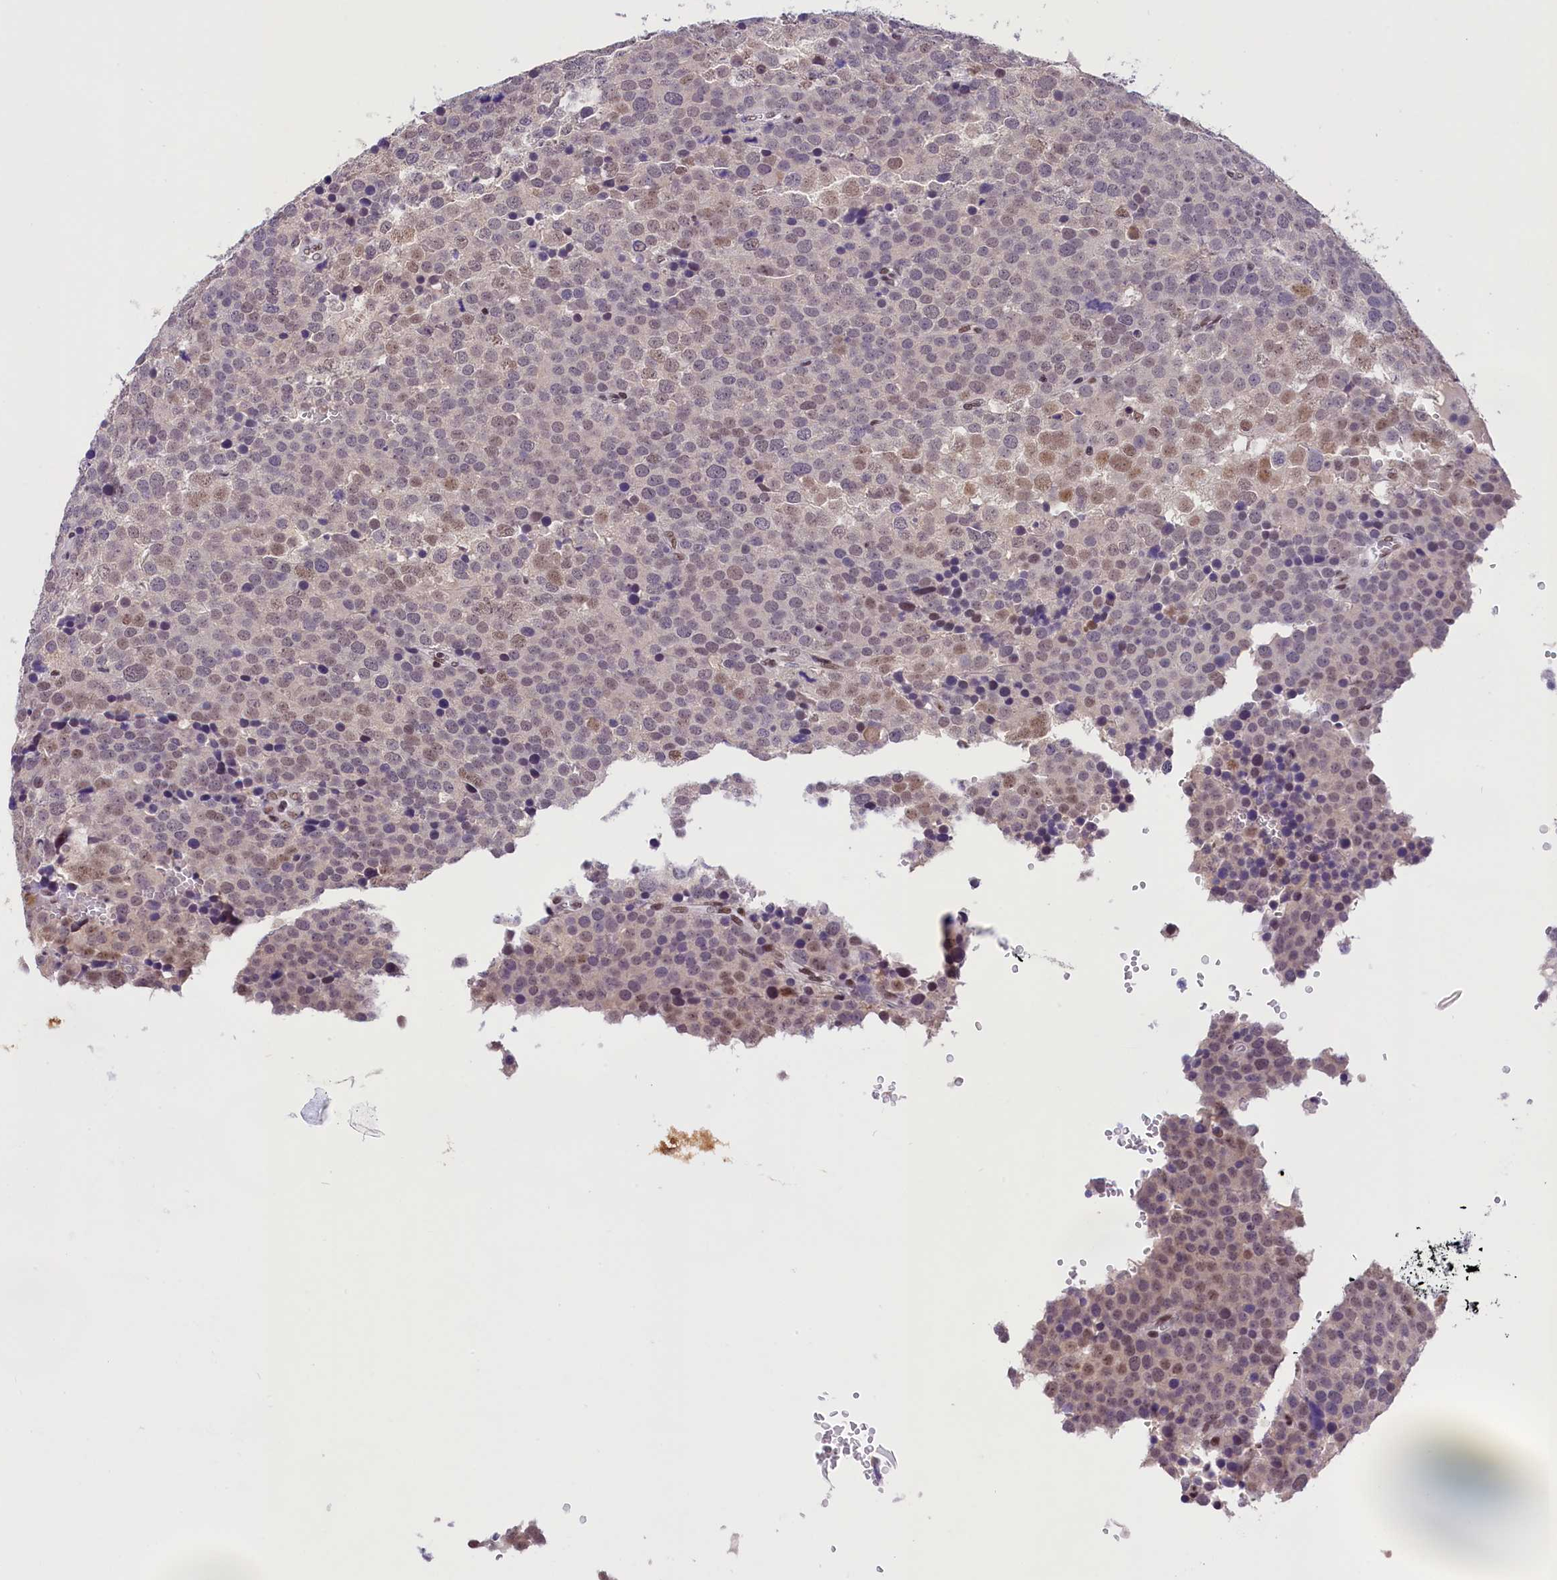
{"staining": {"intensity": "moderate", "quantity": "<25%", "location": "nuclear"}, "tissue": "testis cancer", "cell_type": "Tumor cells", "image_type": "cancer", "snomed": [{"axis": "morphology", "description": "Seminoma, NOS"}, {"axis": "topography", "description": "Testis"}], "caption": "A histopathology image showing moderate nuclear expression in approximately <25% of tumor cells in testis cancer, as visualized by brown immunohistochemical staining.", "gene": "ZC3H4", "patient": {"sex": "male", "age": 71}}